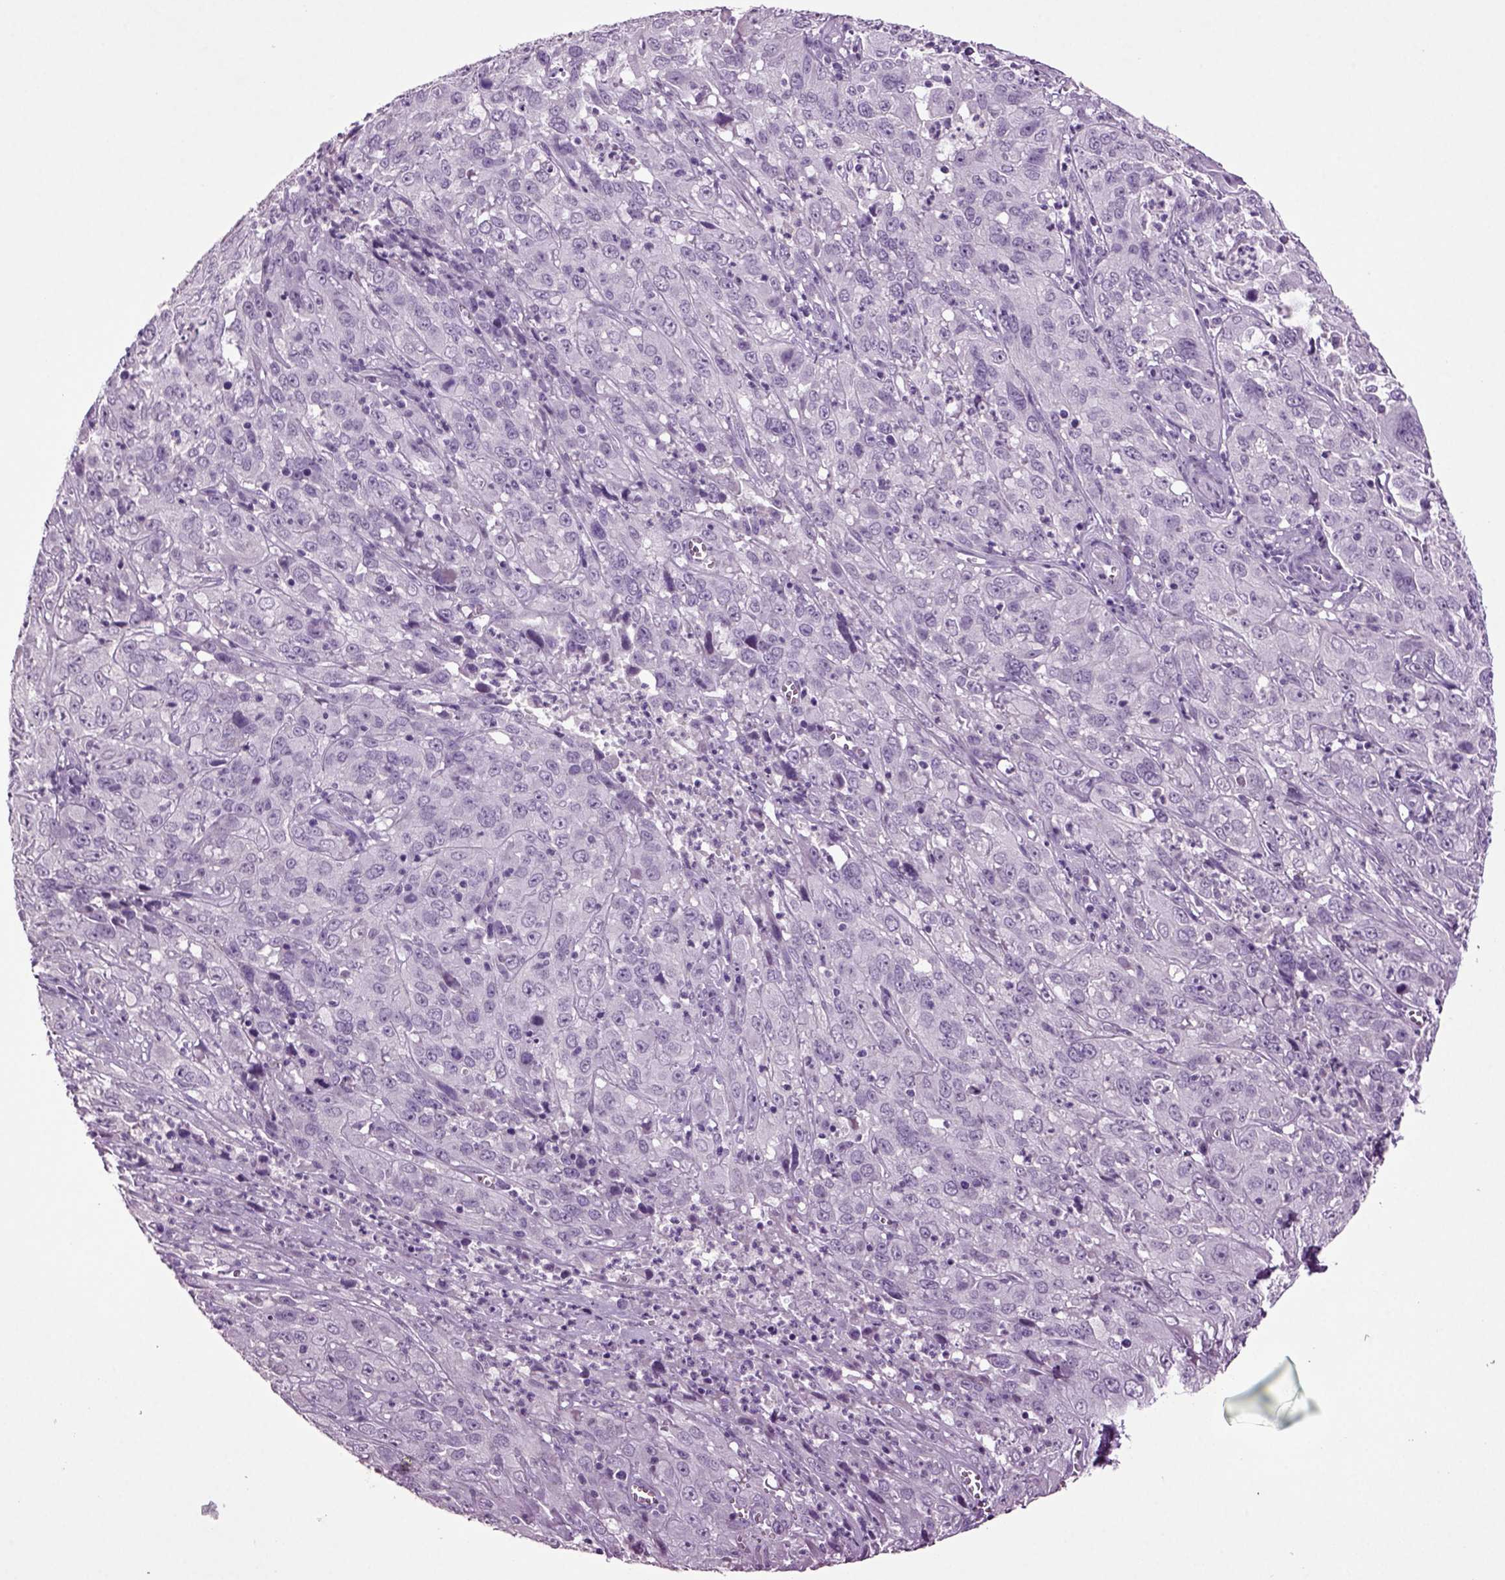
{"staining": {"intensity": "negative", "quantity": "none", "location": "none"}, "tissue": "cervical cancer", "cell_type": "Tumor cells", "image_type": "cancer", "snomed": [{"axis": "morphology", "description": "Squamous cell carcinoma, NOS"}, {"axis": "topography", "description": "Cervix"}], "caption": "Tumor cells show no significant staining in cervical cancer.", "gene": "SLC17A6", "patient": {"sex": "female", "age": 32}}